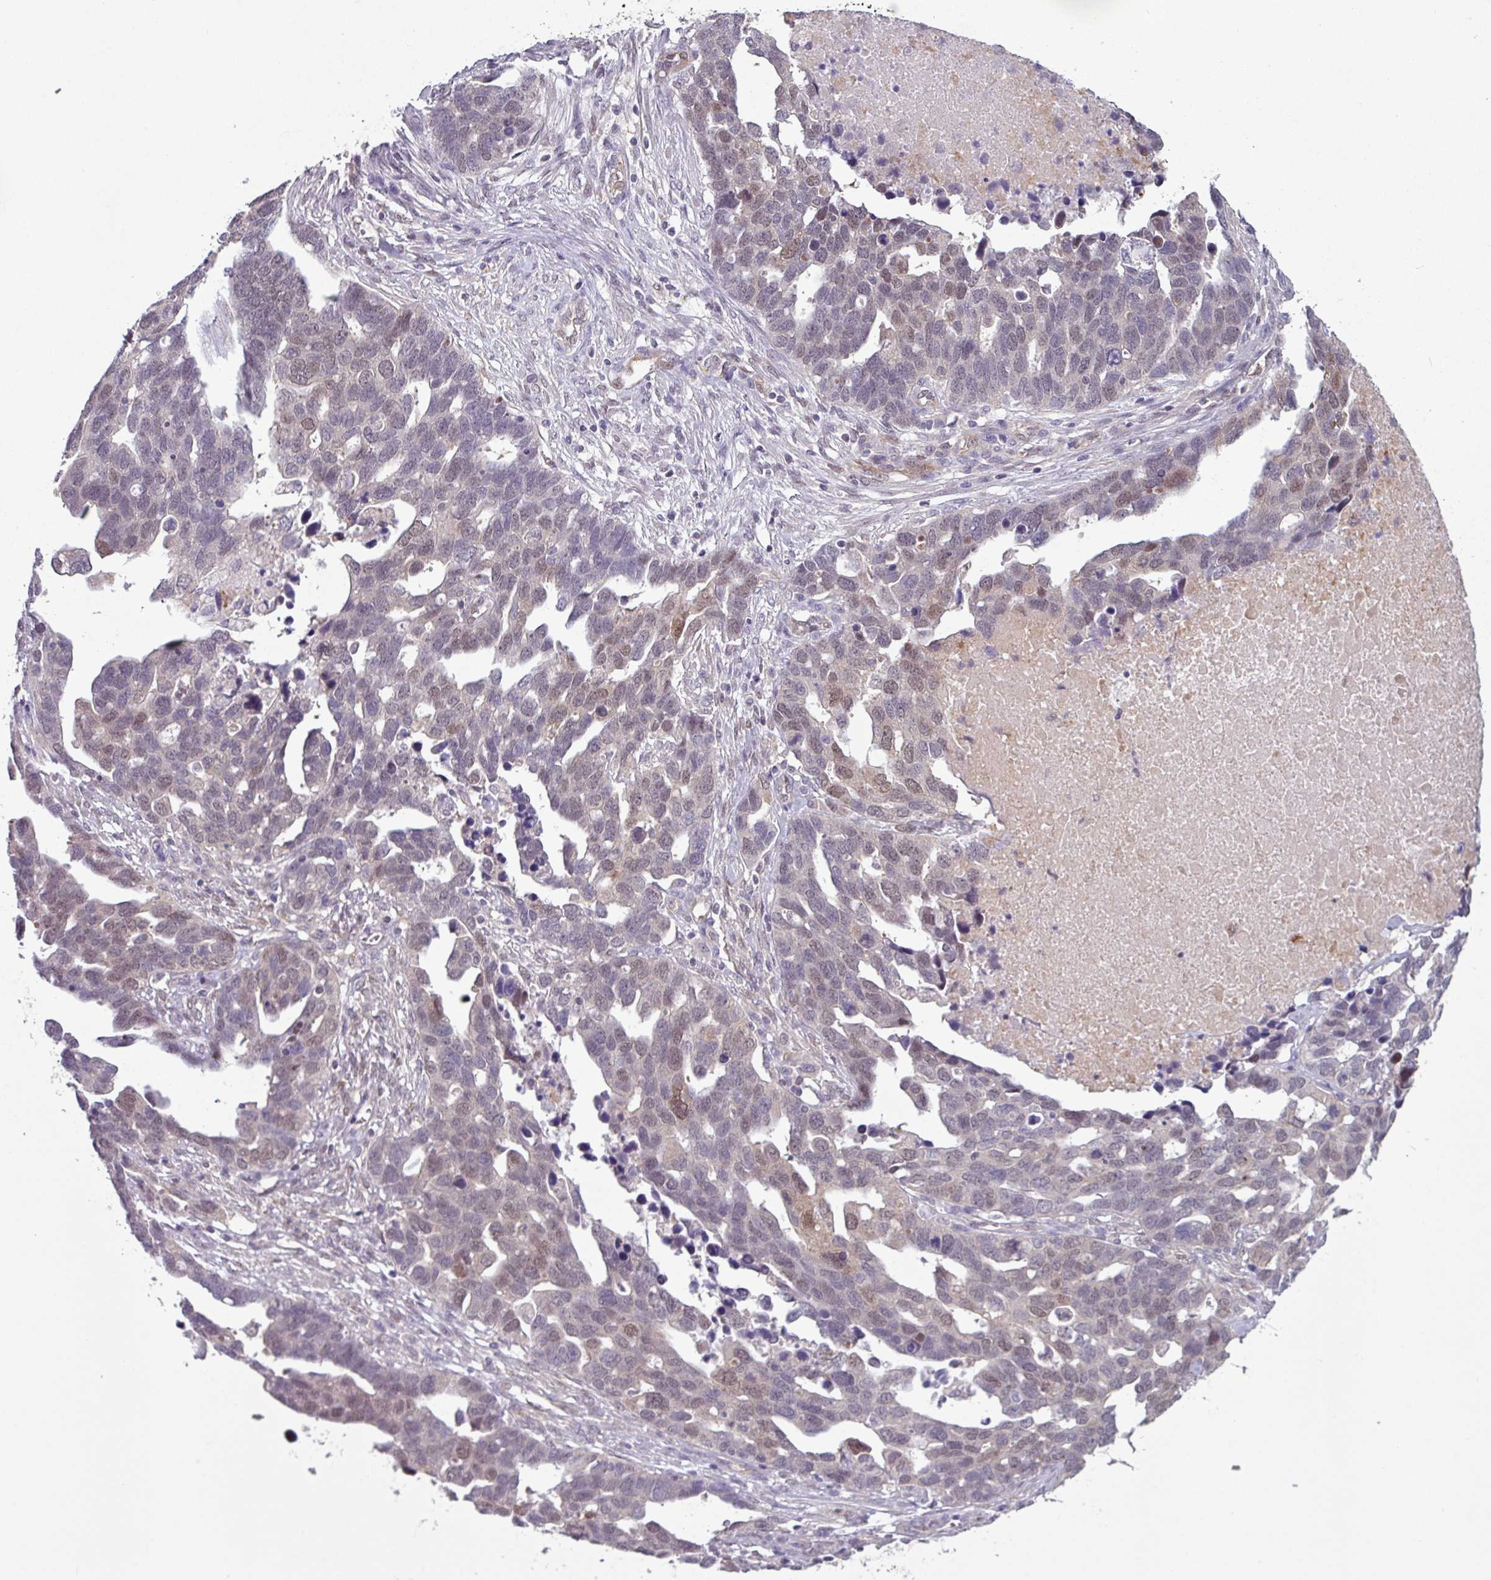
{"staining": {"intensity": "moderate", "quantity": "<25%", "location": "nuclear"}, "tissue": "ovarian cancer", "cell_type": "Tumor cells", "image_type": "cancer", "snomed": [{"axis": "morphology", "description": "Cystadenocarcinoma, serous, NOS"}, {"axis": "topography", "description": "Ovary"}], "caption": "A micrograph showing moderate nuclear staining in approximately <25% of tumor cells in ovarian cancer (serous cystadenocarcinoma), as visualized by brown immunohistochemical staining.", "gene": "TTLL12", "patient": {"sex": "female", "age": 54}}